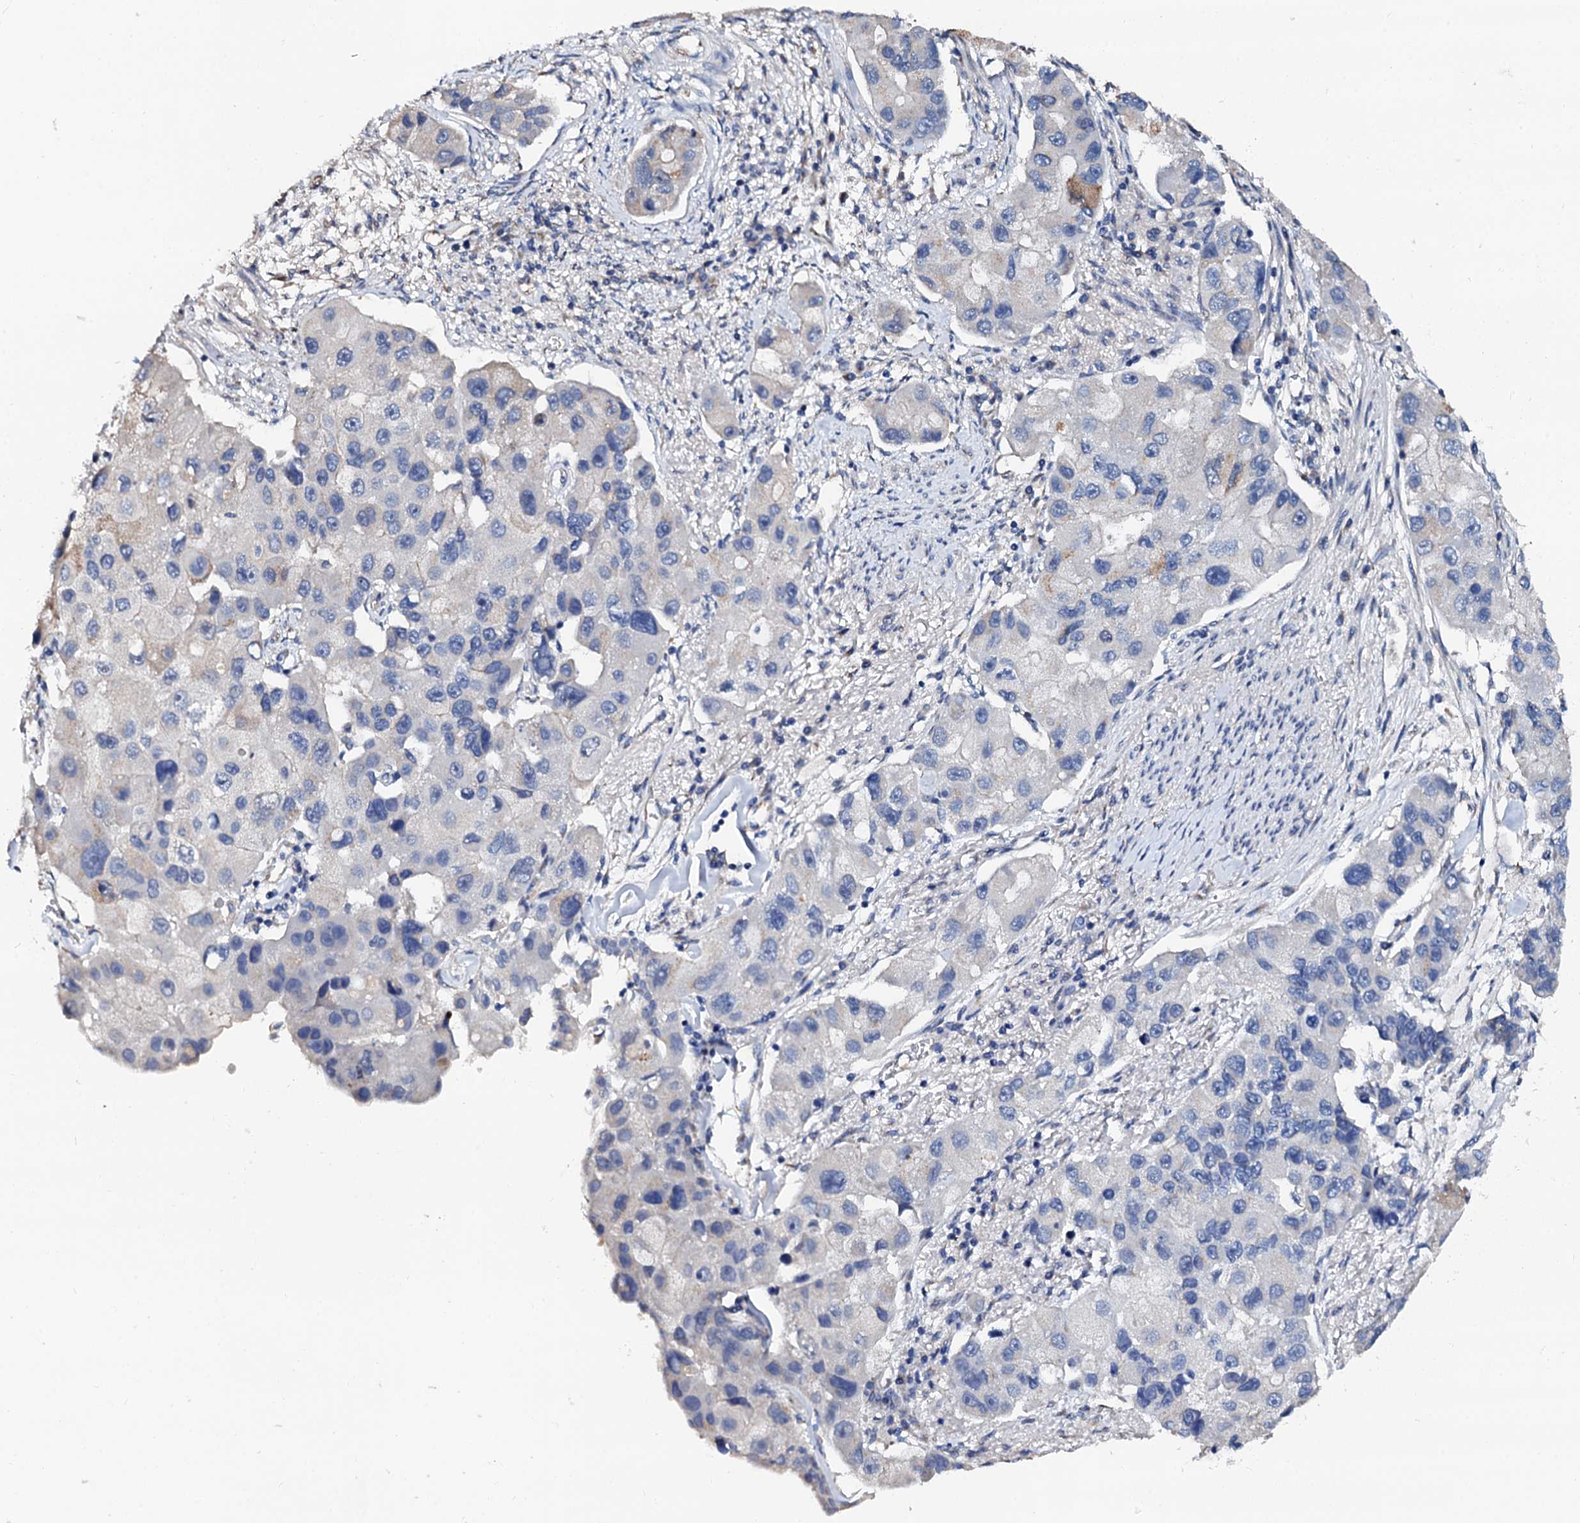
{"staining": {"intensity": "negative", "quantity": "none", "location": "none"}, "tissue": "lung cancer", "cell_type": "Tumor cells", "image_type": "cancer", "snomed": [{"axis": "morphology", "description": "Adenocarcinoma, NOS"}, {"axis": "topography", "description": "Lung"}], "caption": "This is an immunohistochemistry (IHC) photomicrograph of human lung adenocarcinoma. There is no expression in tumor cells.", "gene": "AKAP3", "patient": {"sex": "female", "age": 54}}